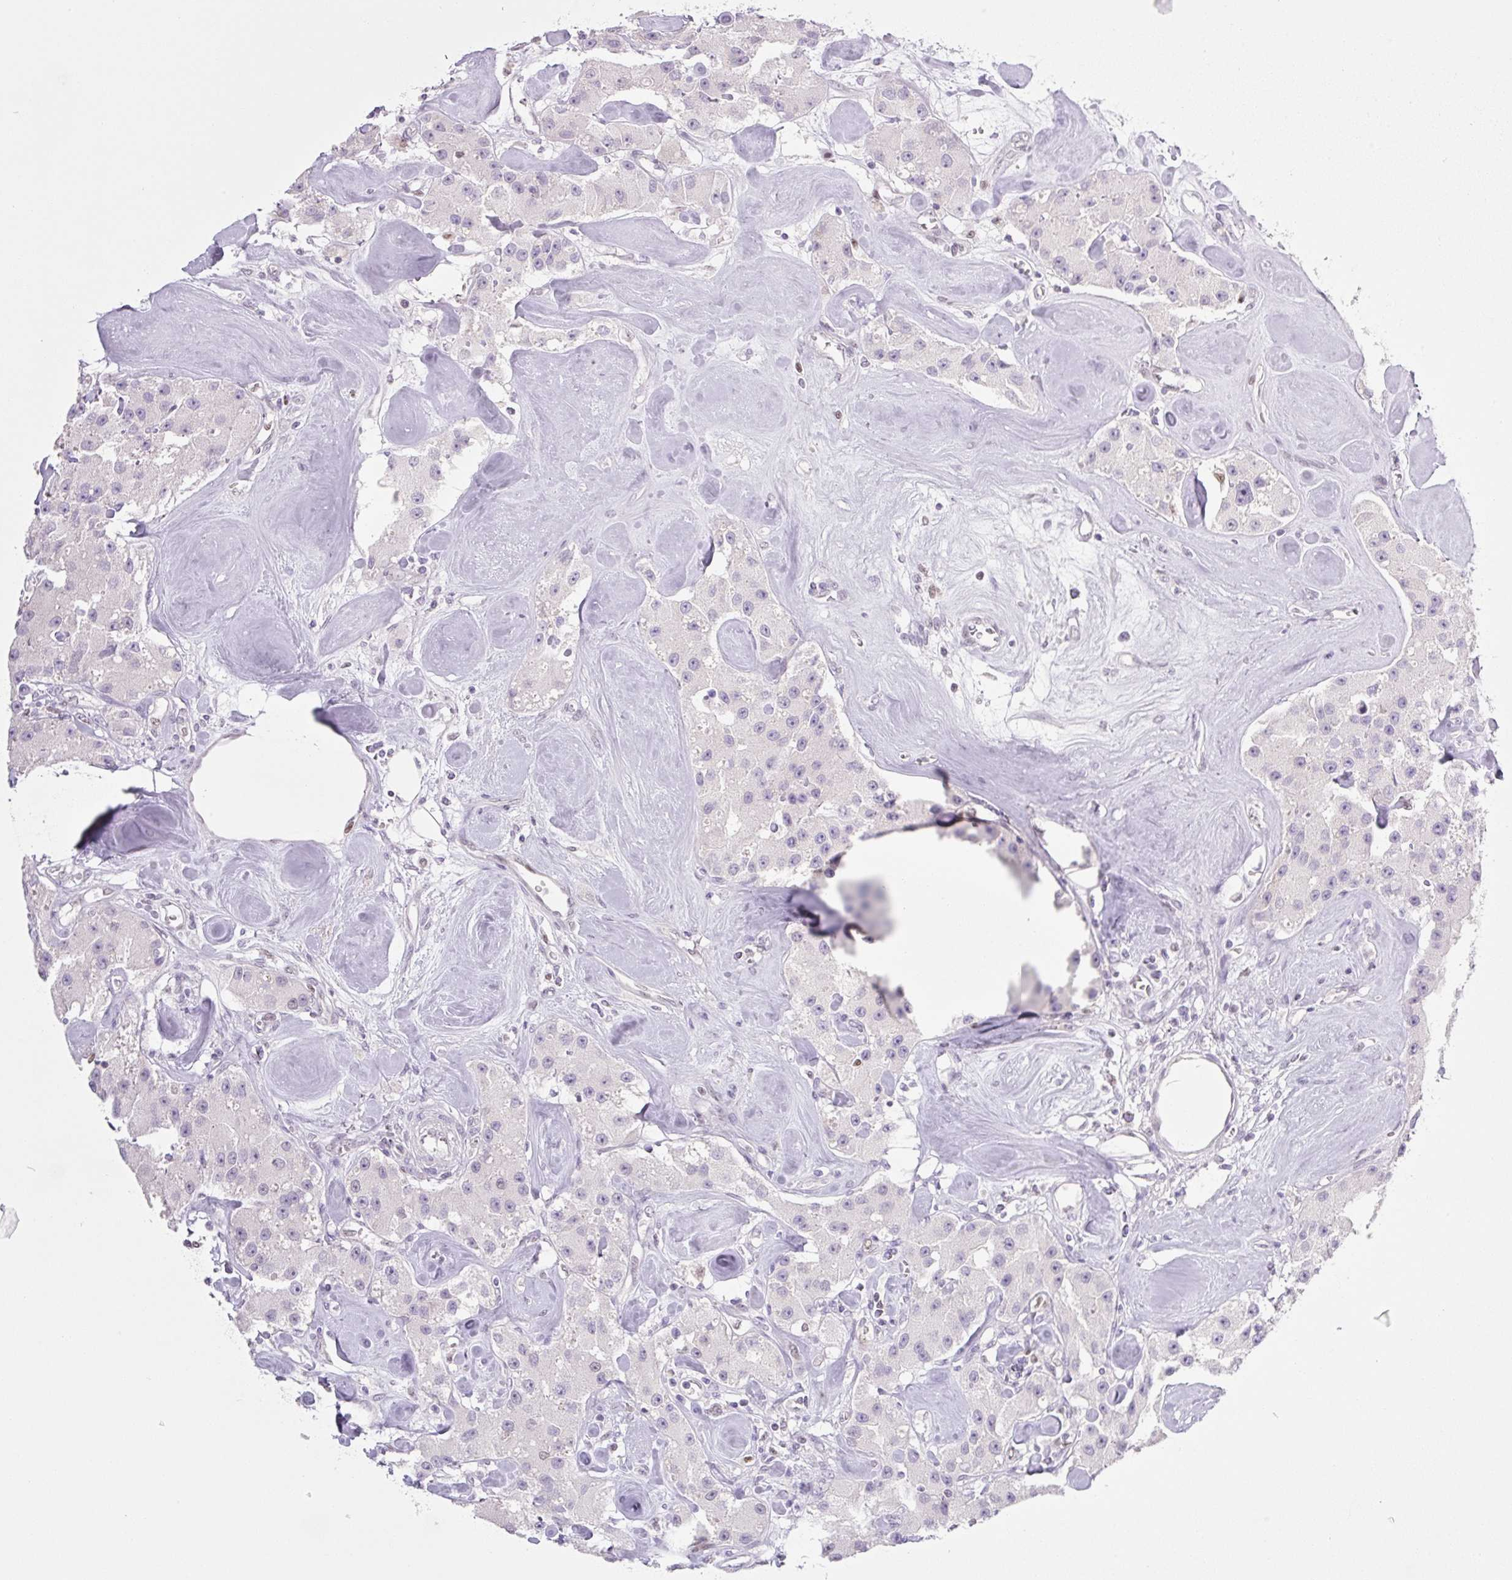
{"staining": {"intensity": "negative", "quantity": "none", "location": "none"}, "tissue": "carcinoid", "cell_type": "Tumor cells", "image_type": "cancer", "snomed": [{"axis": "morphology", "description": "Carcinoid, malignant, NOS"}, {"axis": "topography", "description": "Pancreas"}], "caption": "IHC micrograph of neoplastic tissue: carcinoid stained with DAB (3,3'-diaminobenzidine) reveals no significant protein expression in tumor cells.", "gene": "TLE3", "patient": {"sex": "male", "age": 41}}